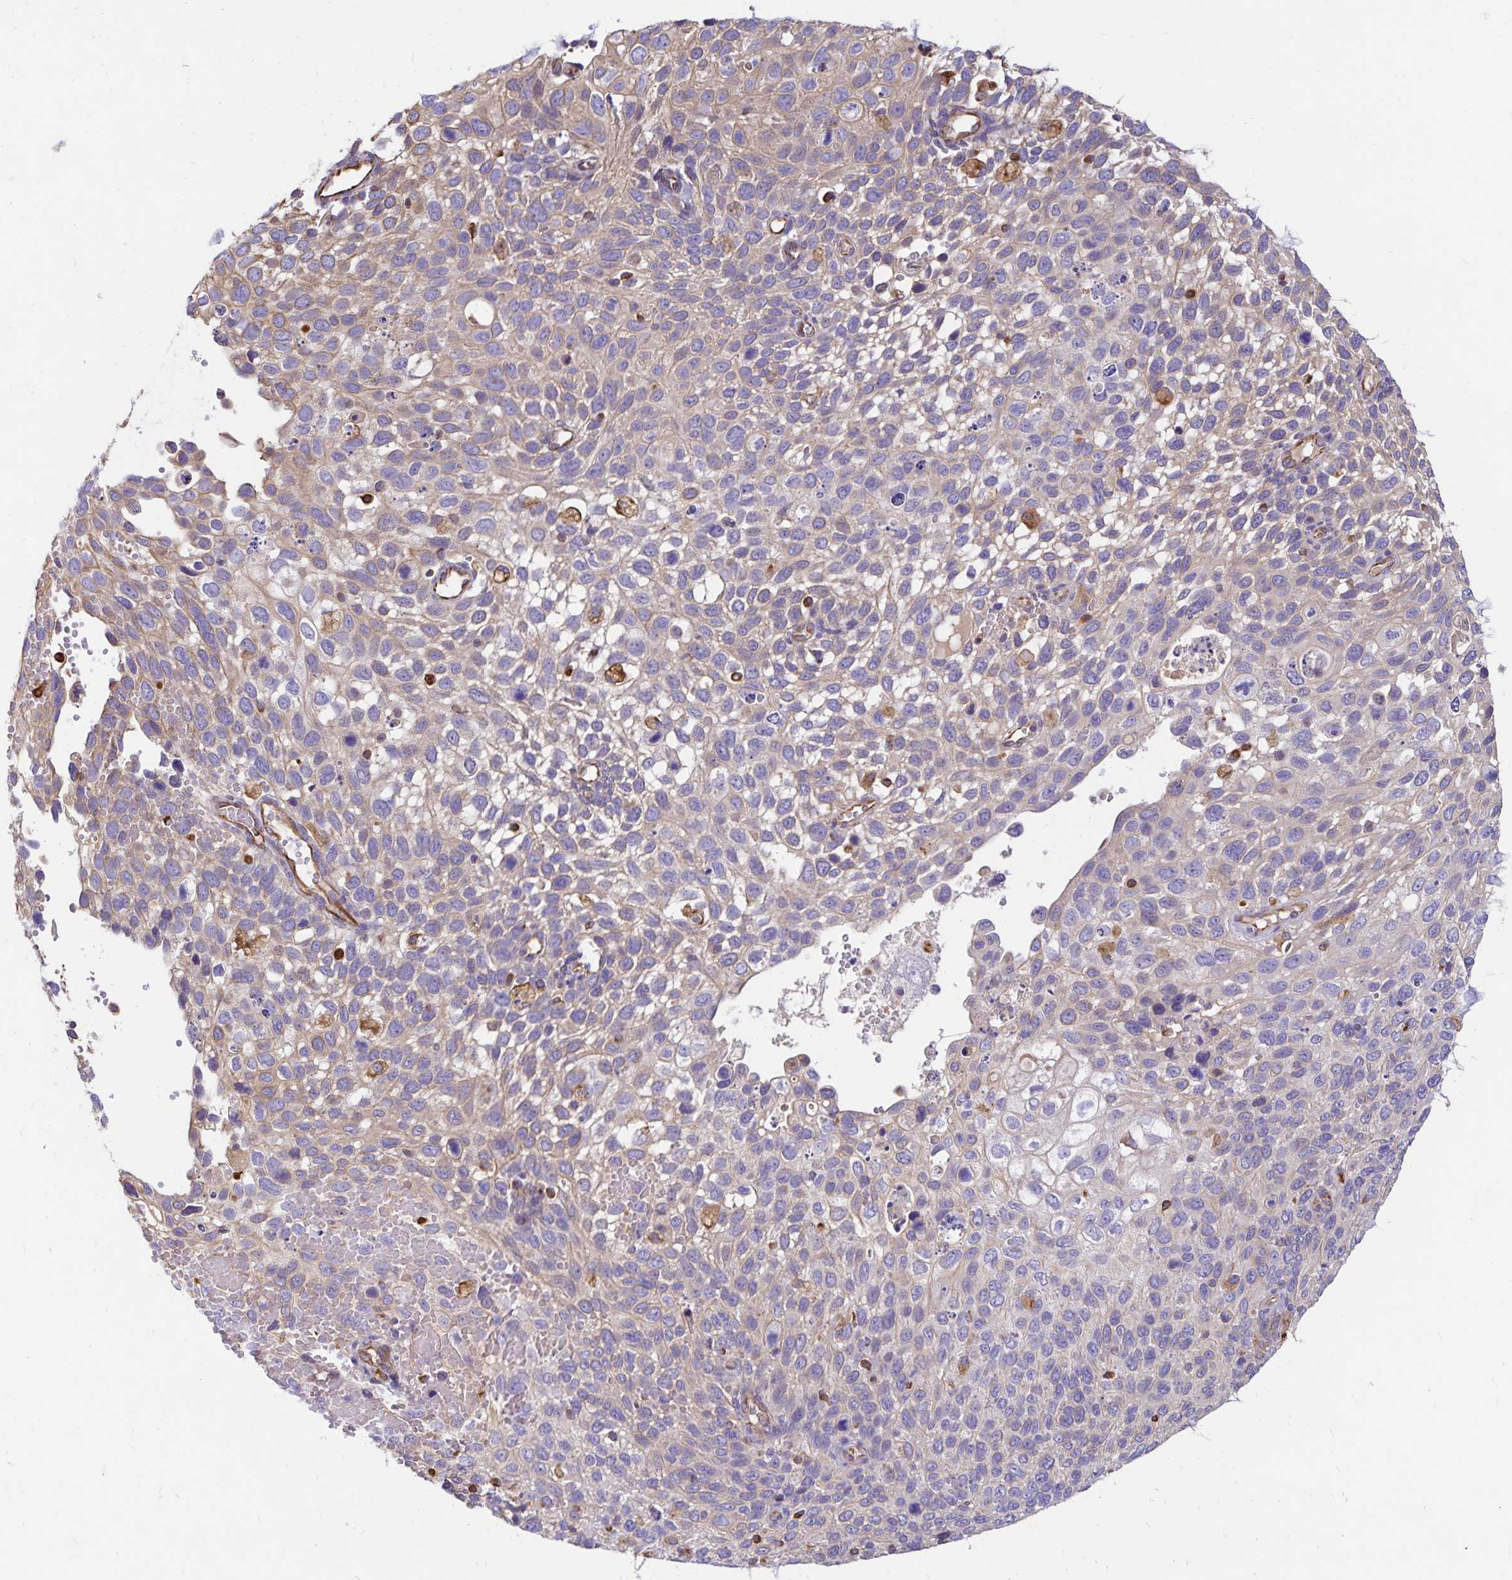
{"staining": {"intensity": "weak", "quantity": "<25%", "location": "cytoplasmic/membranous"}, "tissue": "cervical cancer", "cell_type": "Tumor cells", "image_type": "cancer", "snomed": [{"axis": "morphology", "description": "Squamous cell carcinoma, NOS"}, {"axis": "topography", "description": "Cervix"}], "caption": "This image is of cervical squamous cell carcinoma stained with immunohistochemistry (IHC) to label a protein in brown with the nuclei are counter-stained blue. There is no positivity in tumor cells.", "gene": "TRPV6", "patient": {"sex": "female", "age": 70}}